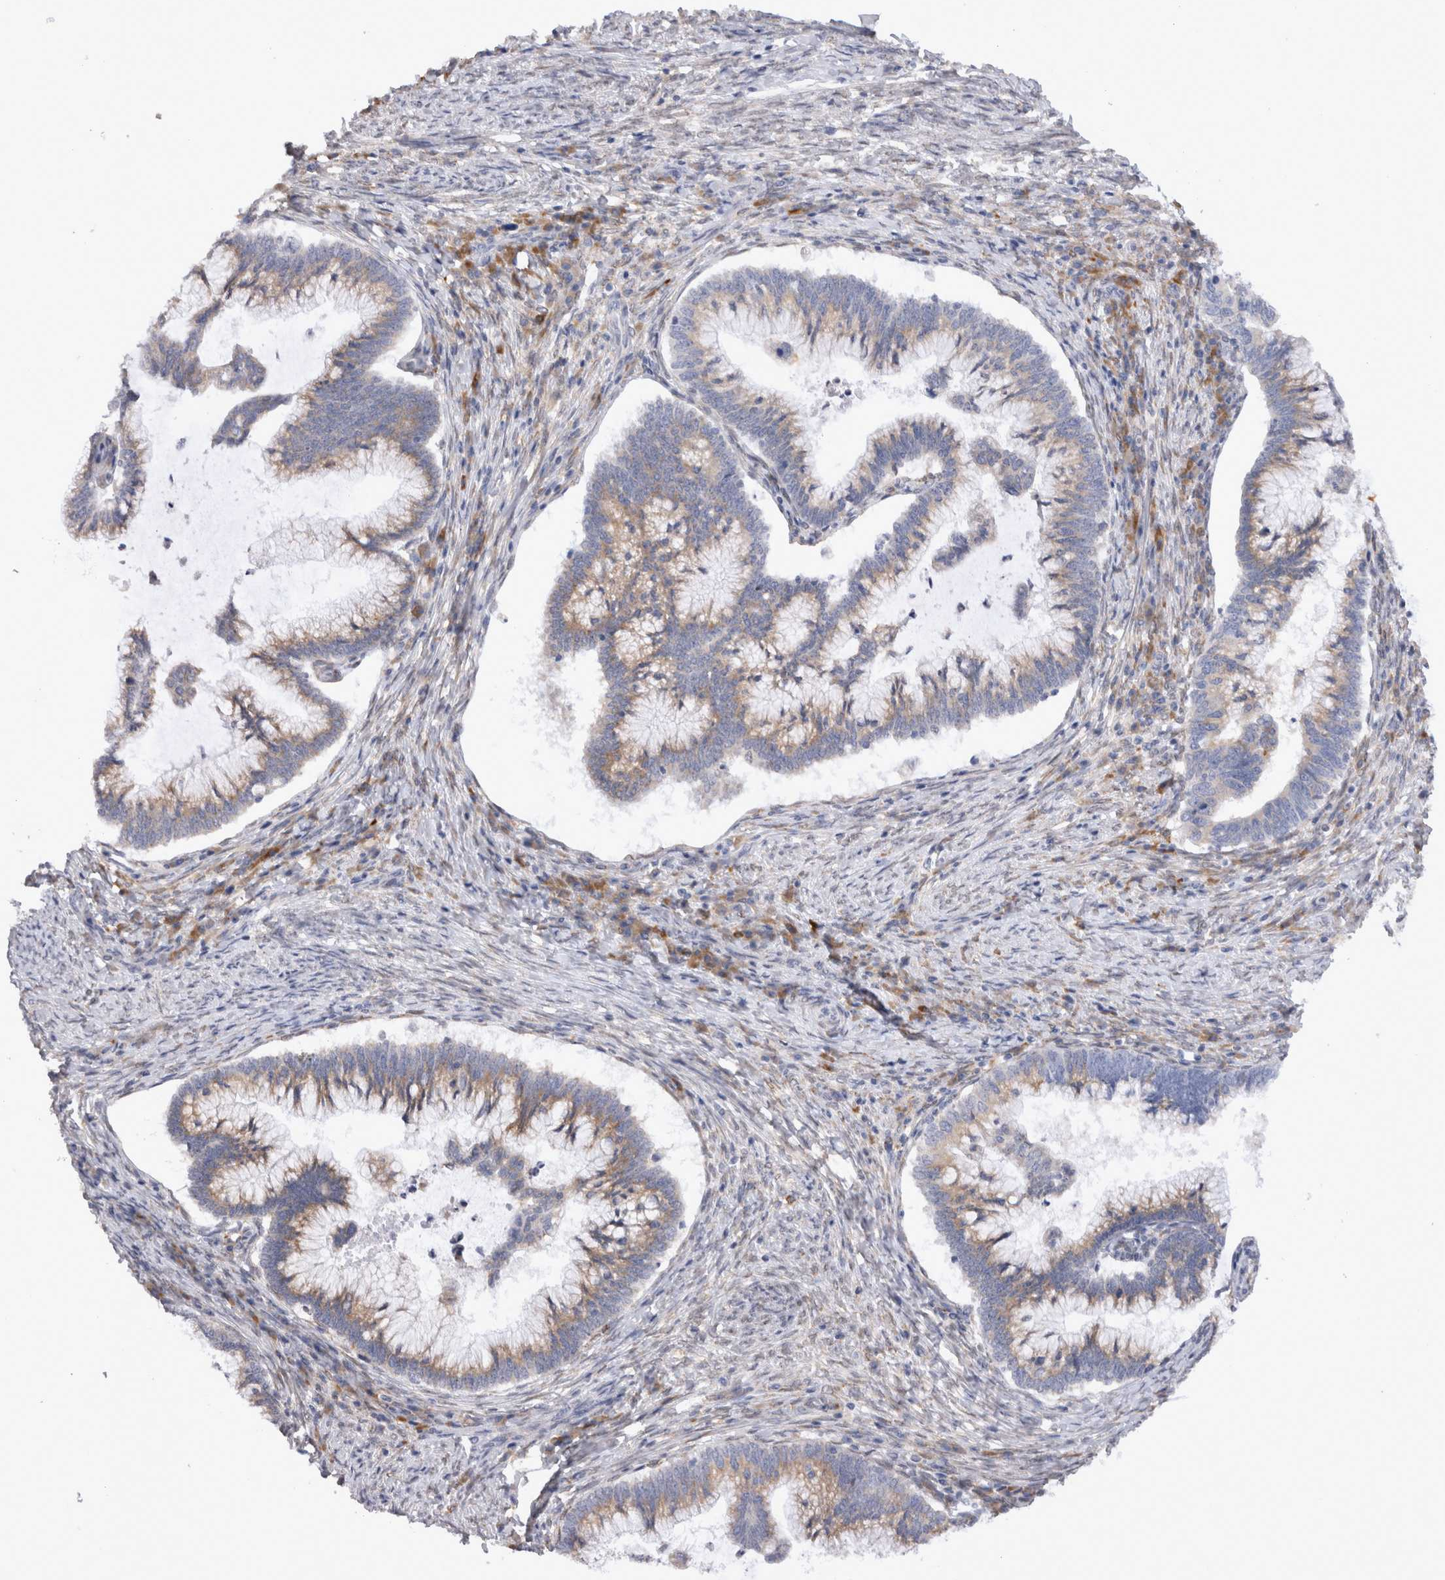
{"staining": {"intensity": "weak", "quantity": ">75%", "location": "cytoplasmic/membranous"}, "tissue": "cervical cancer", "cell_type": "Tumor cells", "image_type": "cancer", "snomed": [{"axis": "morphology", "description": "Adenocarcinoma, NOS"}, {"axis": "topography", "description": "Cervix"}], "caption": "High-magnification brightfield microscopy of cervical cancer stained with DAB (3,3'-diaminobenzidine) (brown) and counterstained with hematoxylin (blue). tumor cells exhibit weak cytoplasmic/membranous staining is identified in about>75% of cells.", "gene": "VCPIP1", "patient": {"sex": "female", "age": 36}}